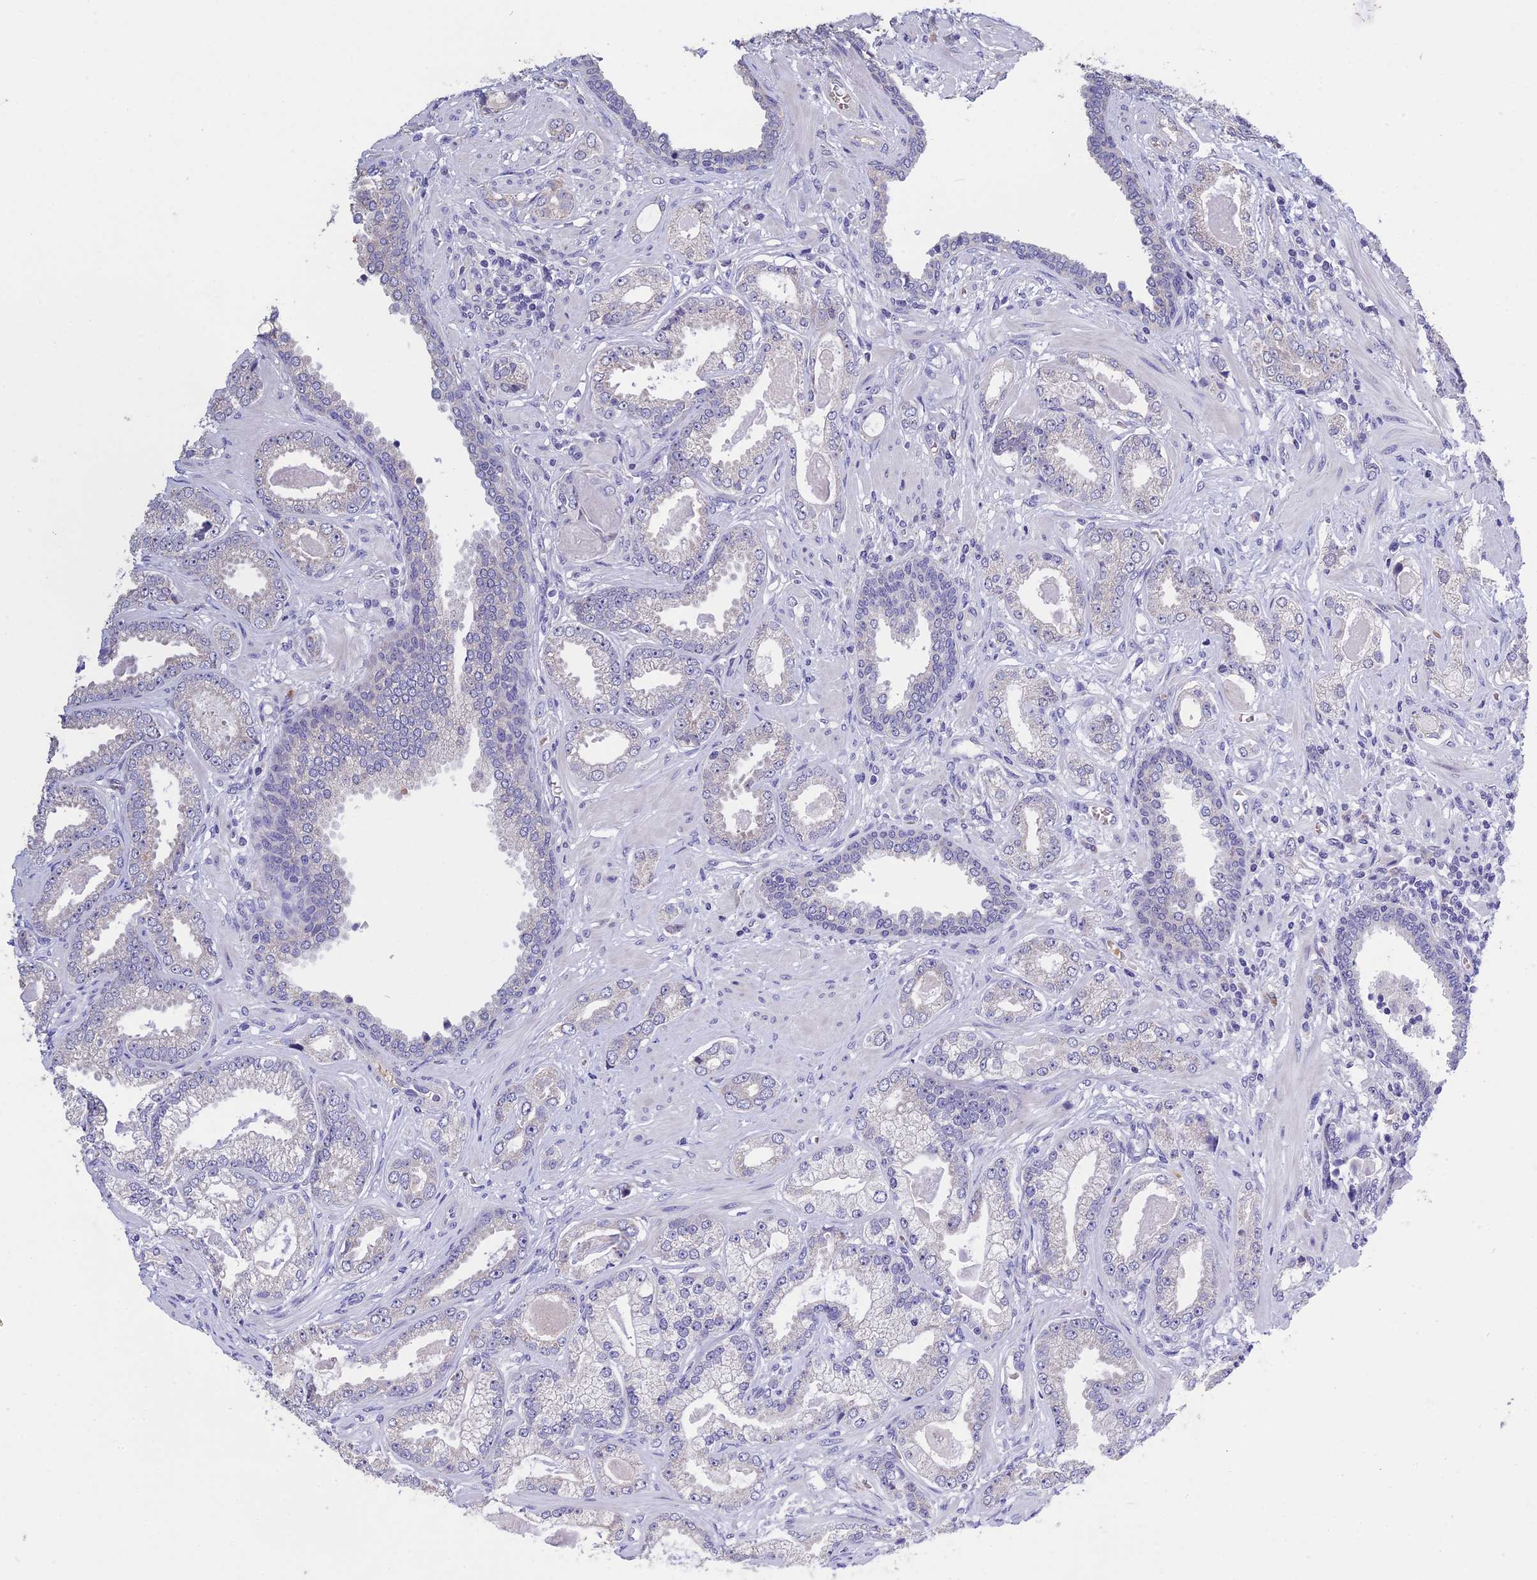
{"staining": {"intensity": "negative", "quantity": "none", "location": "none"}, "tissue": "prostate cancer", "cell_type": "Tumor cells", "image_type": "cancer", "snomed": [{"axis": "morphology", "description": "Adenocarcinoma, Low grade"}, {"axis": "topography", "description": "Prostate"}], "caption": "An immunohistochemistry photomicrograph of prostate cancer (low-grade adenocarcinoma) is shown. There is no staining in tumor cells of prostate cancer (low-grade adenocarcinoma).", "gene": "KNOP1", "patient": {"sex": "male", "age": 64}}